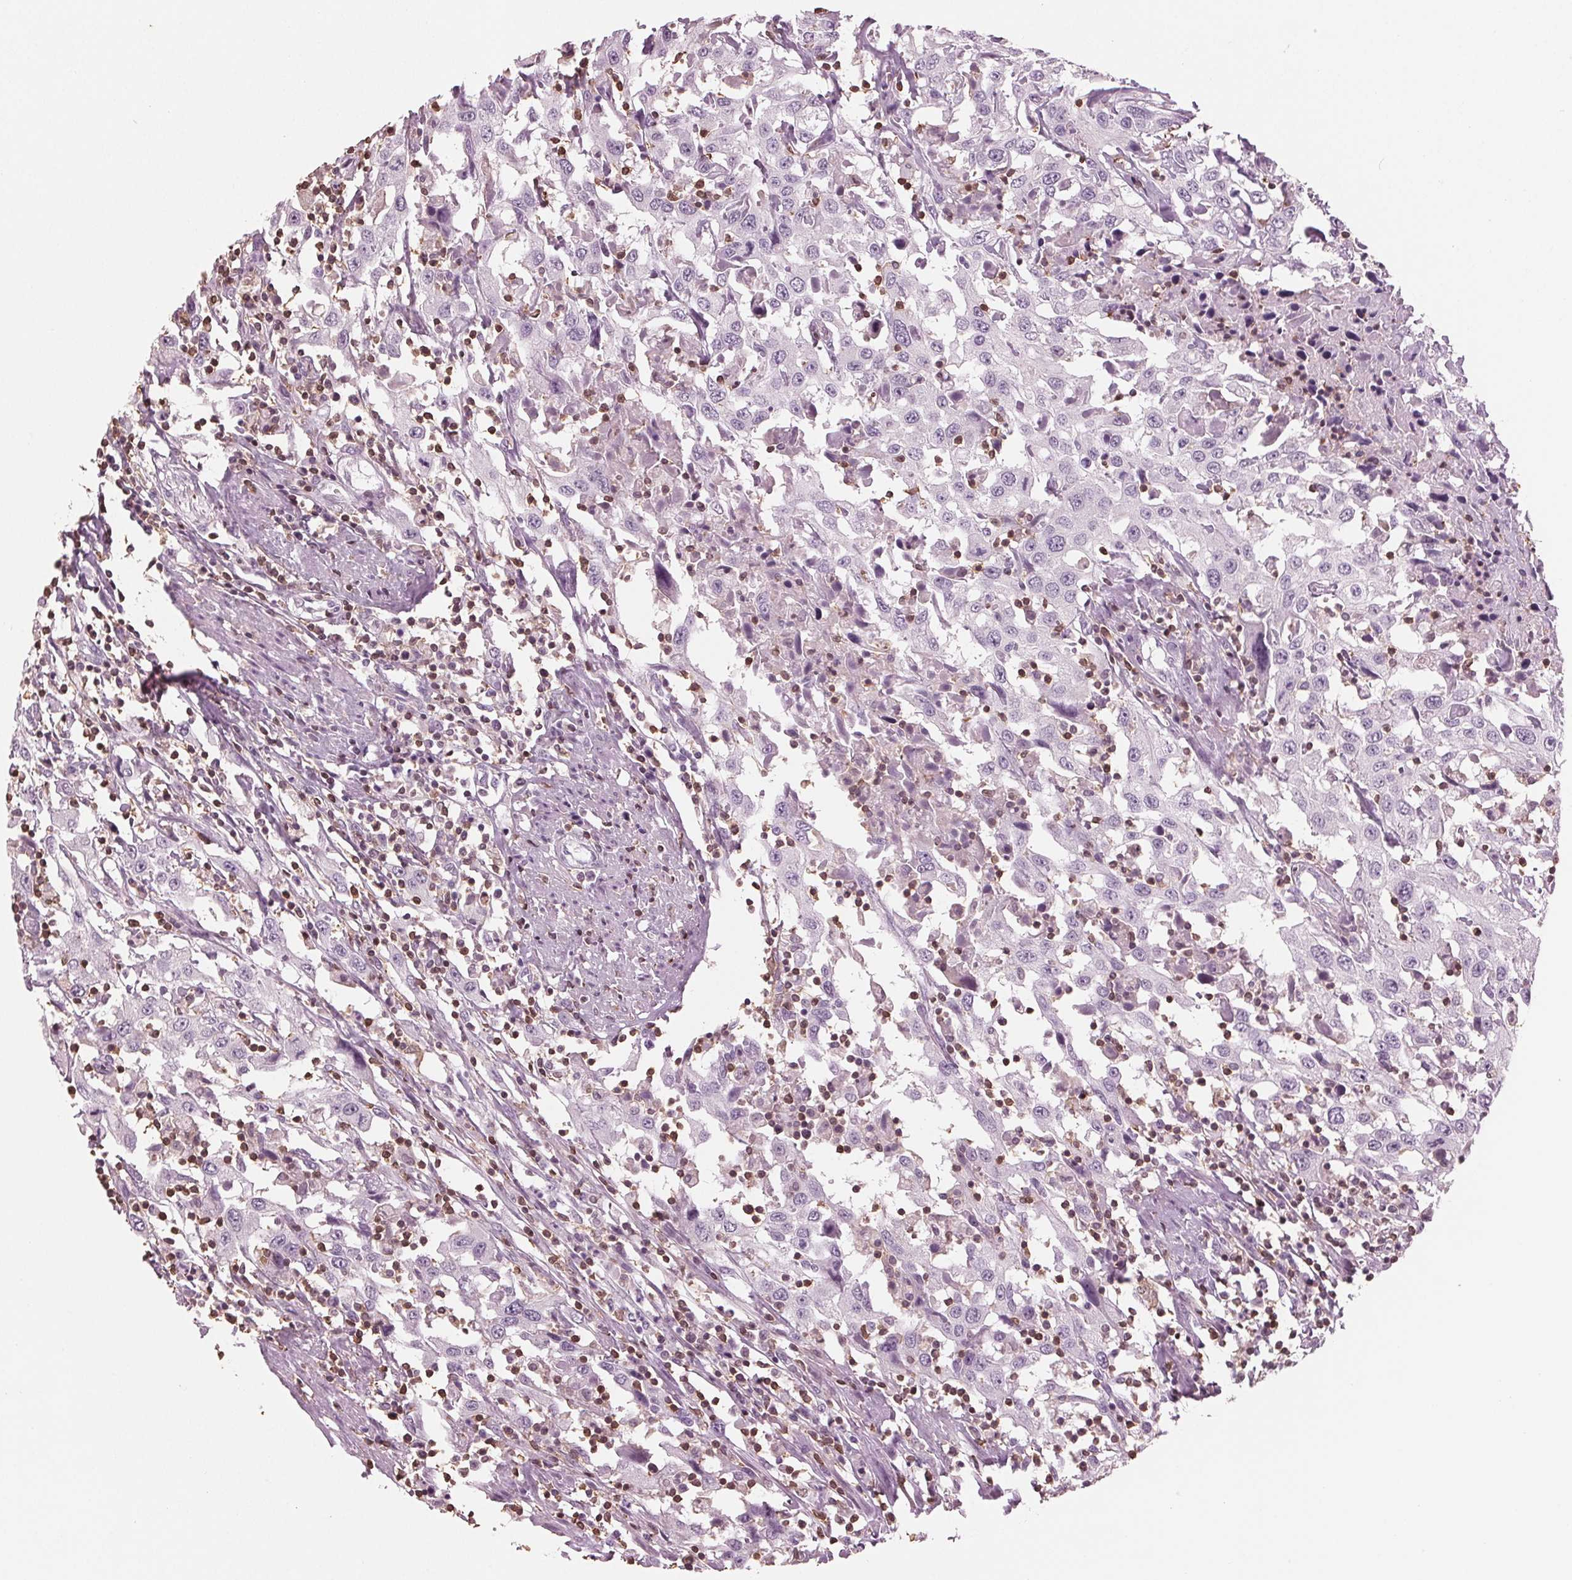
{"staining": {"intensity": "negative", "quantity": "none", "location": "none"}, "tissue": "urothelial cancer", "cell_type": "Tumor cells", "image_type": "cancer", "snomed": [{"axis": "morphology", "description": "Urothelial carcinoma, High grade"}, {"axis": "topography", "description": "Urinary bladder"}], "caption": "High power microscopy micrograph of an immunohistochemistry micrograph of urothelial carcinoma (high-grade), revealing no significant positivity in tumor cells.", "gene": "BTLA", "patient": {"sex": "male", "age": 61}}